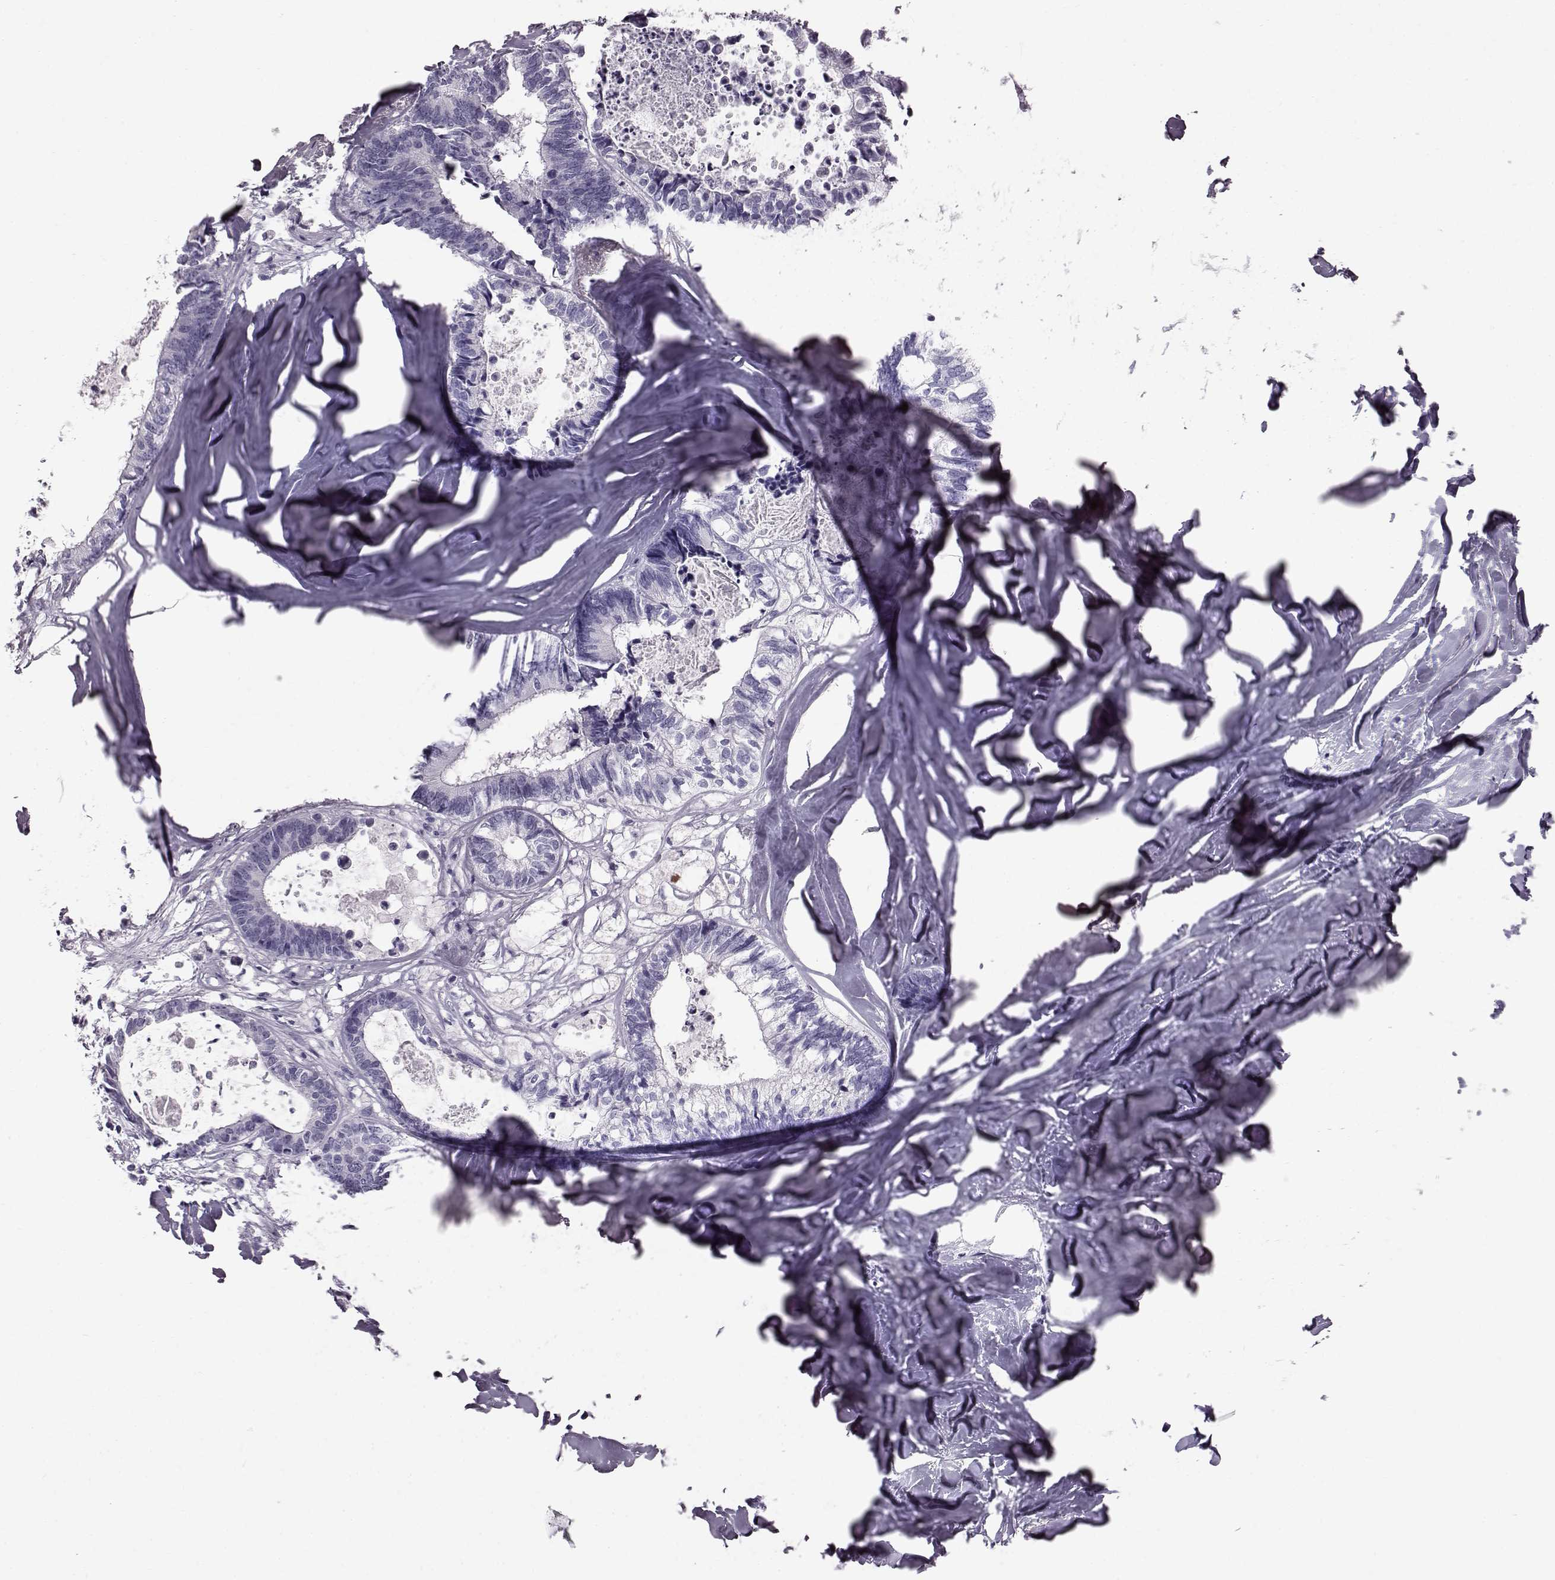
{"staining": {"intensity": "negative", "quantity": "none", "location": "none"}, "tissue": "colorectal cancer", "cell_type": "Tumor cells", "image_type": "cancer", "snomed": [{"axis": "morphology", "description": "Adenocarcinoma, NOS"}, {"axis": "topography", "description": "Colon"}, {"axis": "topography", "description": "Rectum"}], "caption": "The micrograph exhibits no staining of tumor cells in colorectal cancer (adenocarcinoma).", "gene": "TCHHL1", "patient": {"sex": "male", "age": 57}}